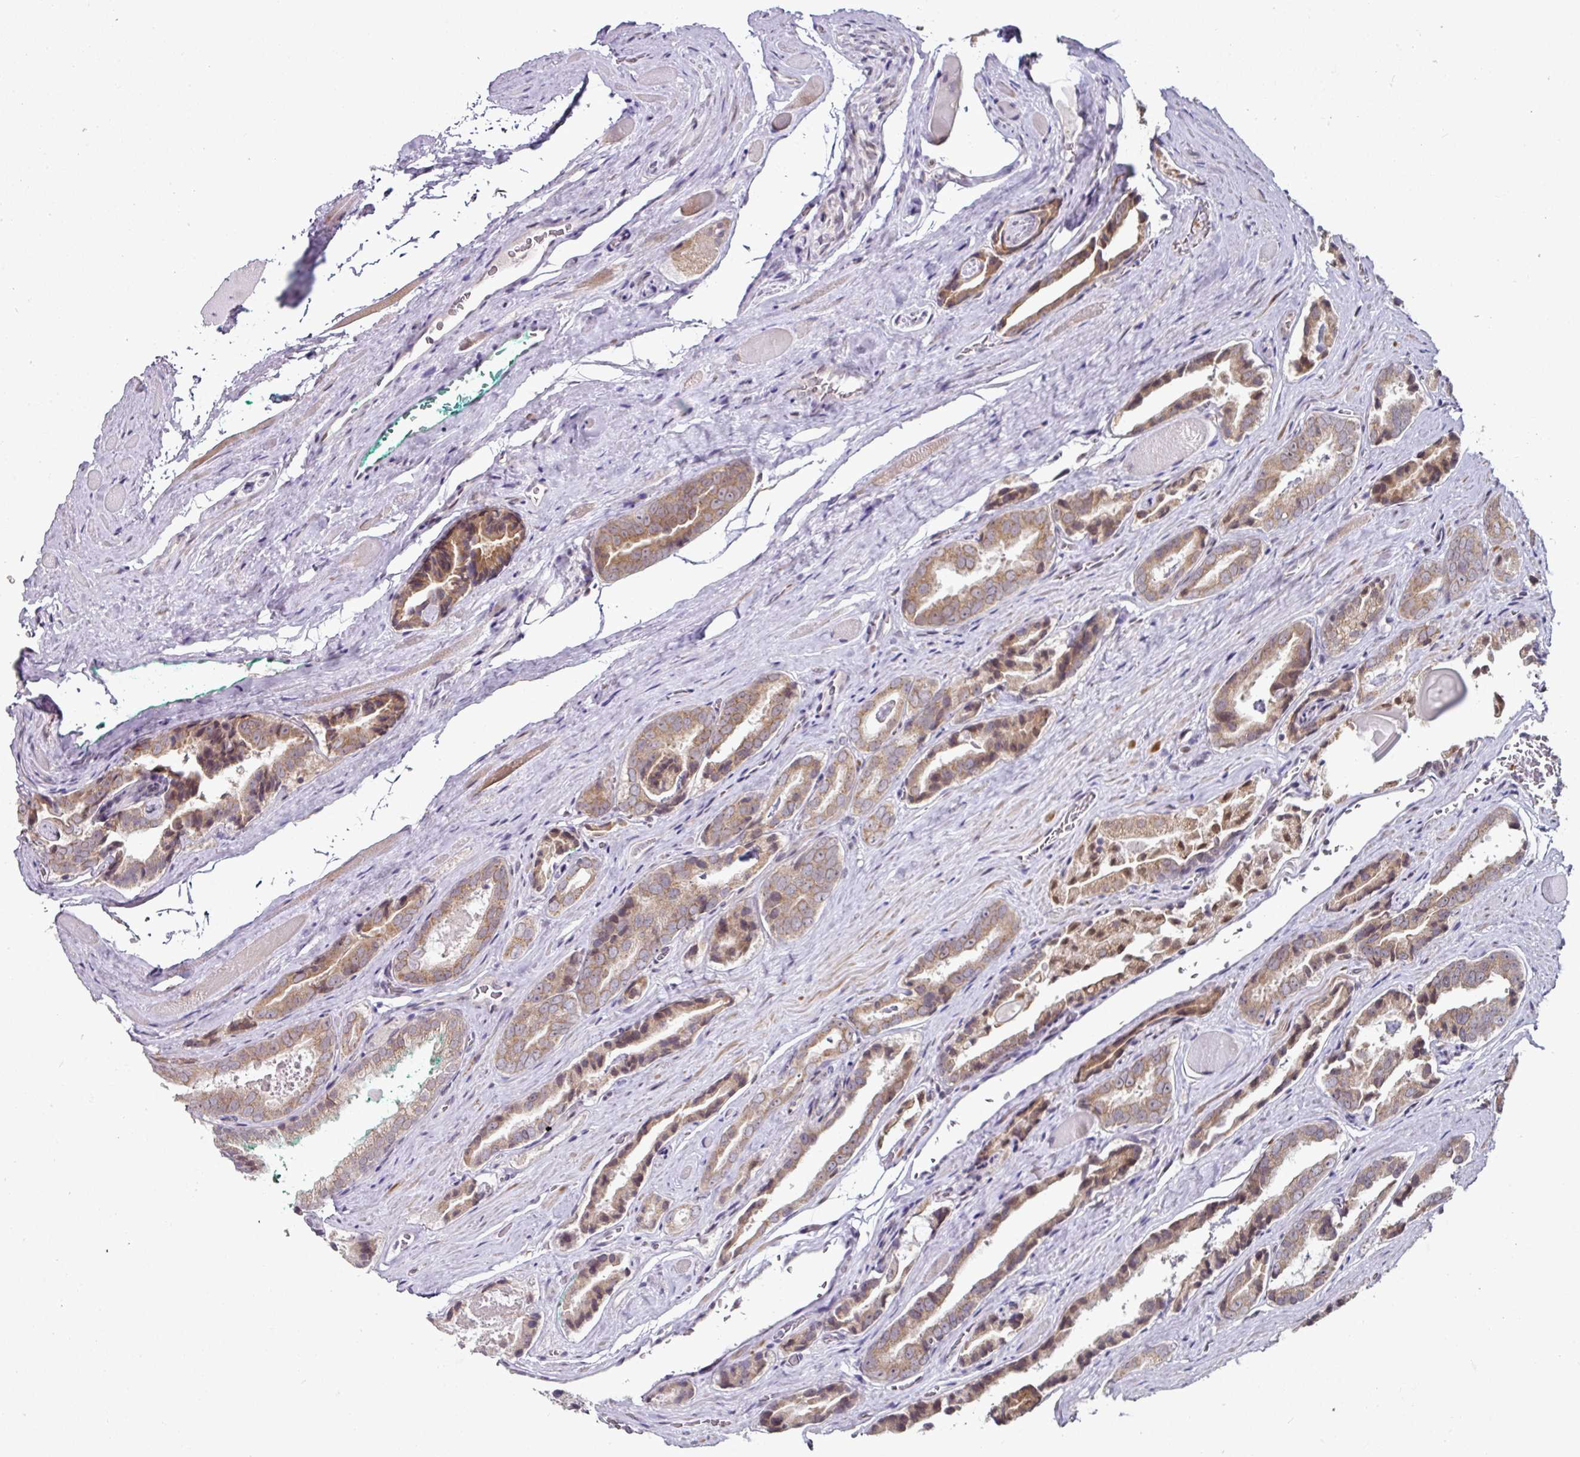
{"staining": {"intensity": "moderate", "quantity": ">75%", "location": "cytoplasmic/membranous"}, "tissue": "prostate cancer", "cell_type": "Tumor cells", "image_type": "cancer", "snomed": [{"axis": "morphology", "description": "Adenocarcinoma, High grade"}, {"axis": "topography", "description": "Prostate"}], "caption": "Immunohistochemistry (IHC) of prostate cancer reveals medium levels of moderate cytoplasmic/membranous staining in approximately >75% of tumor cells.", "gene": "APOLD1", "patient": {"sex": "male", "age": 72}}